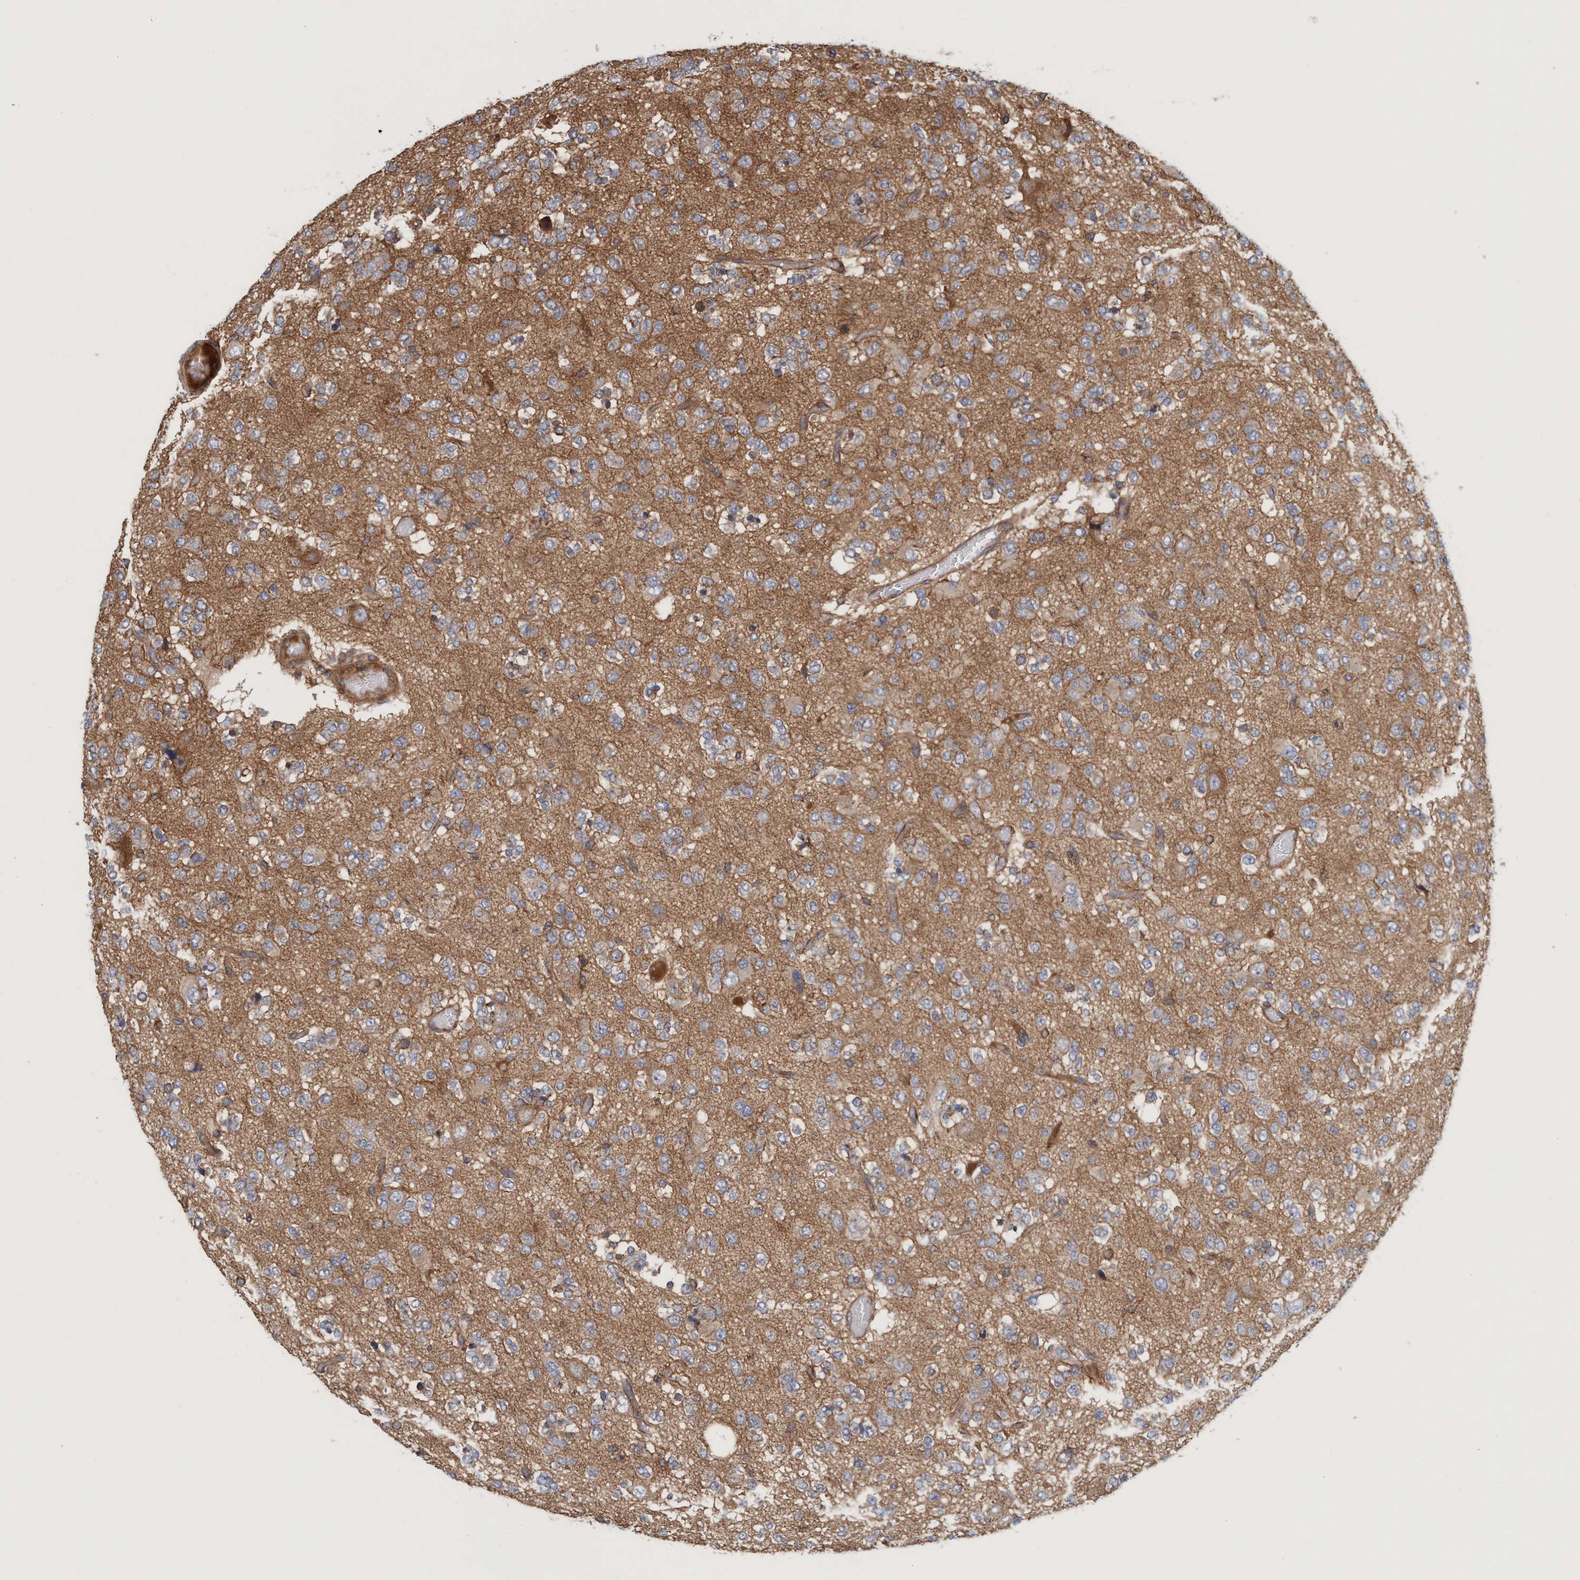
{"staining": {"intensity": "moderate", "quantity": ">75%", "location": "cytoplasmic/membranous"}, "tissue": "glioma", "cell_type": "Tumor cells", "image_type": "cancer", "snomed": [{"axis": "morphology", "description": "Glioma, malignant, Low grade"}, {"axis": "topography", "description": "Brain"}], "caption": "Protein analysis of malignant glioma (low-grade) tissue exhibits moderate cytoplasmic/membranous expression in about >75% of tumor cells.", "gene": "SPECC1", "patient": {"sex": "male", "age": 38}}